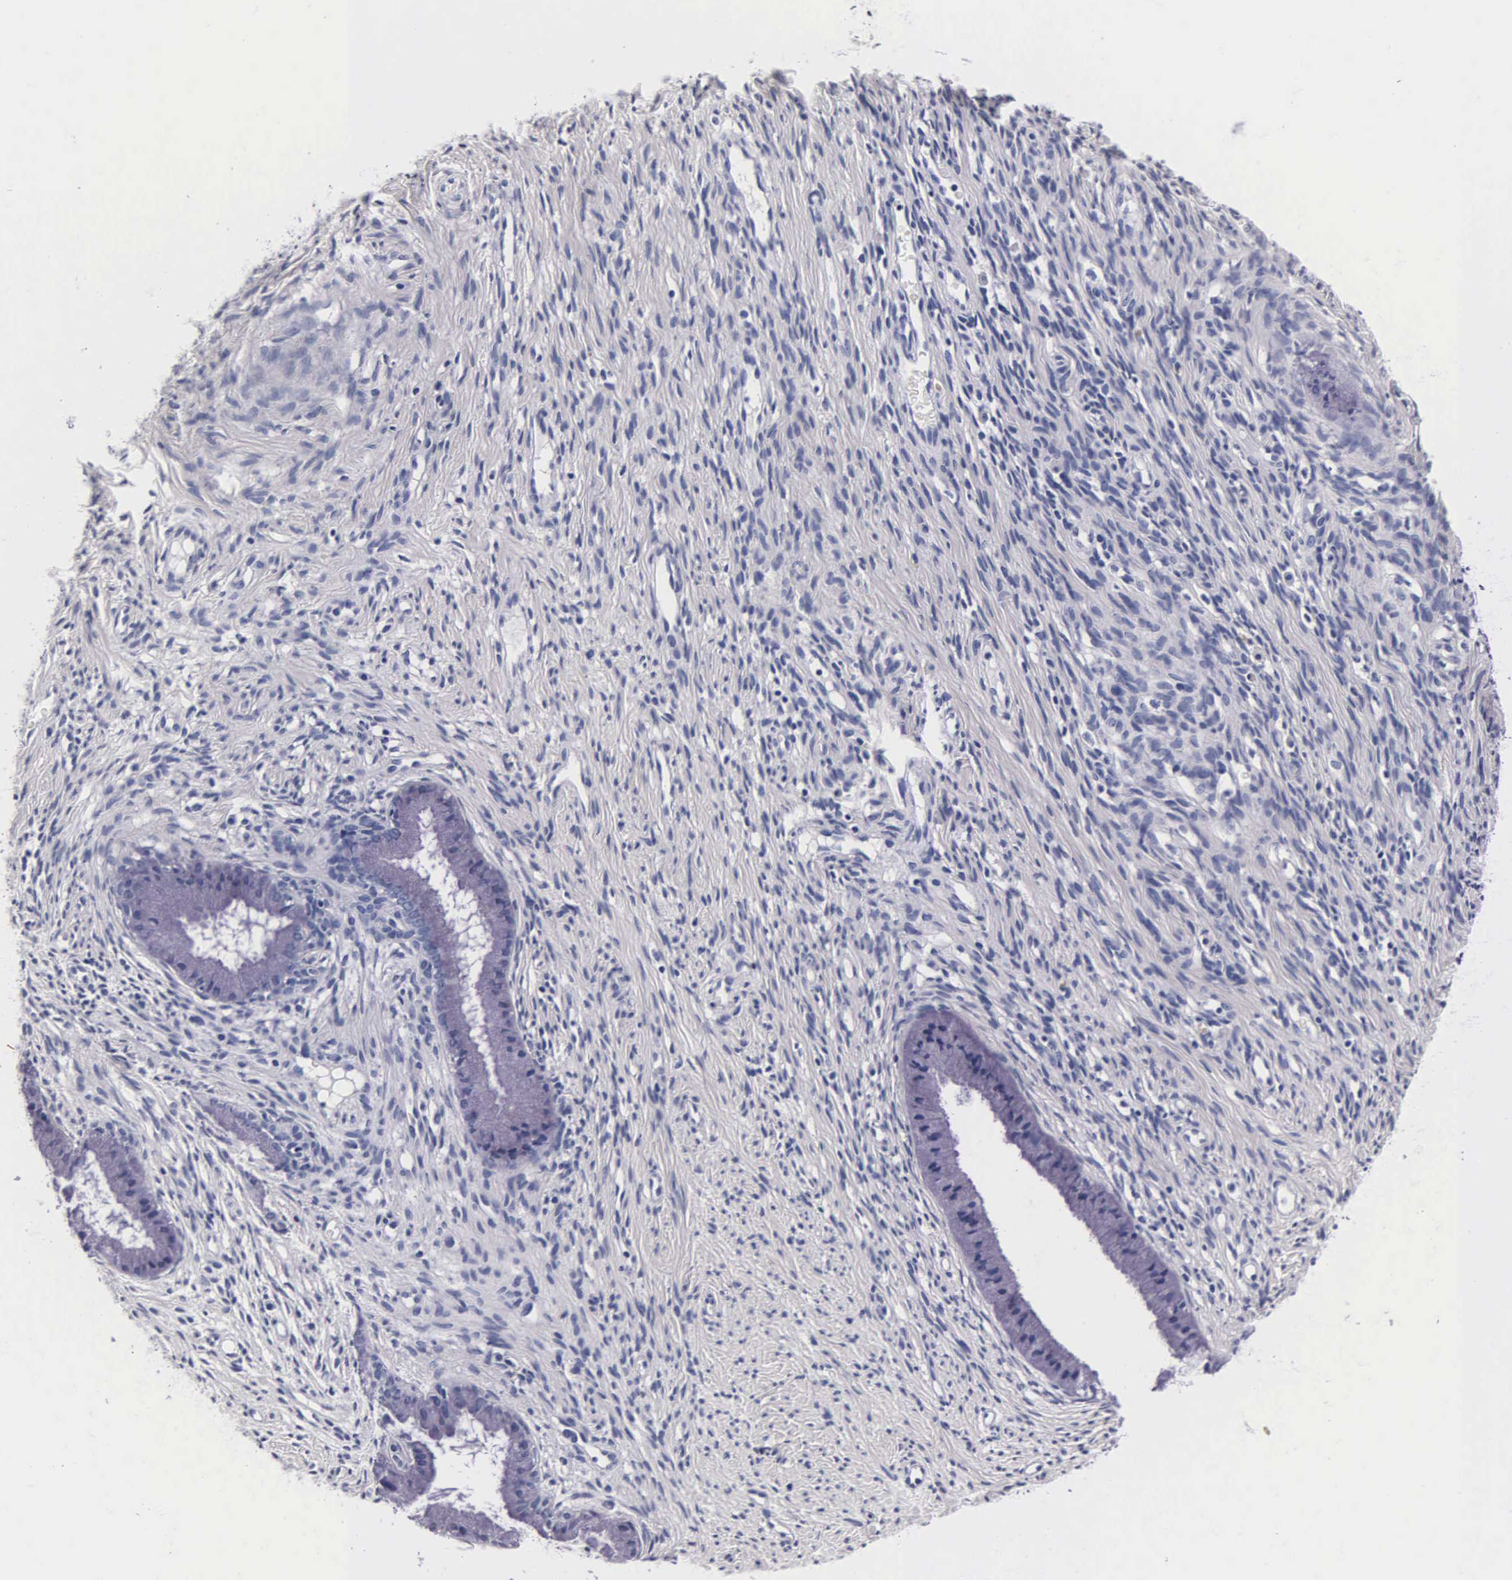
{"staining": {"intensity": "negative", "quantity": "none", "location": "none"}, "tissue": "cervix", "cell_type": "Glandular cells", "image_type": "normal", "snomed": [{"axis": "morphology", "description": "Normal tissue, NOS"}, {"axis": "topography", "description": "Cervix"}], "caption": "This is an immunohistochemistry (IHC) histopathology image of normal cervix. There is no expression in glandular cells.", "gene": "INS", "patient": {"sex": "female", "age": 82}}